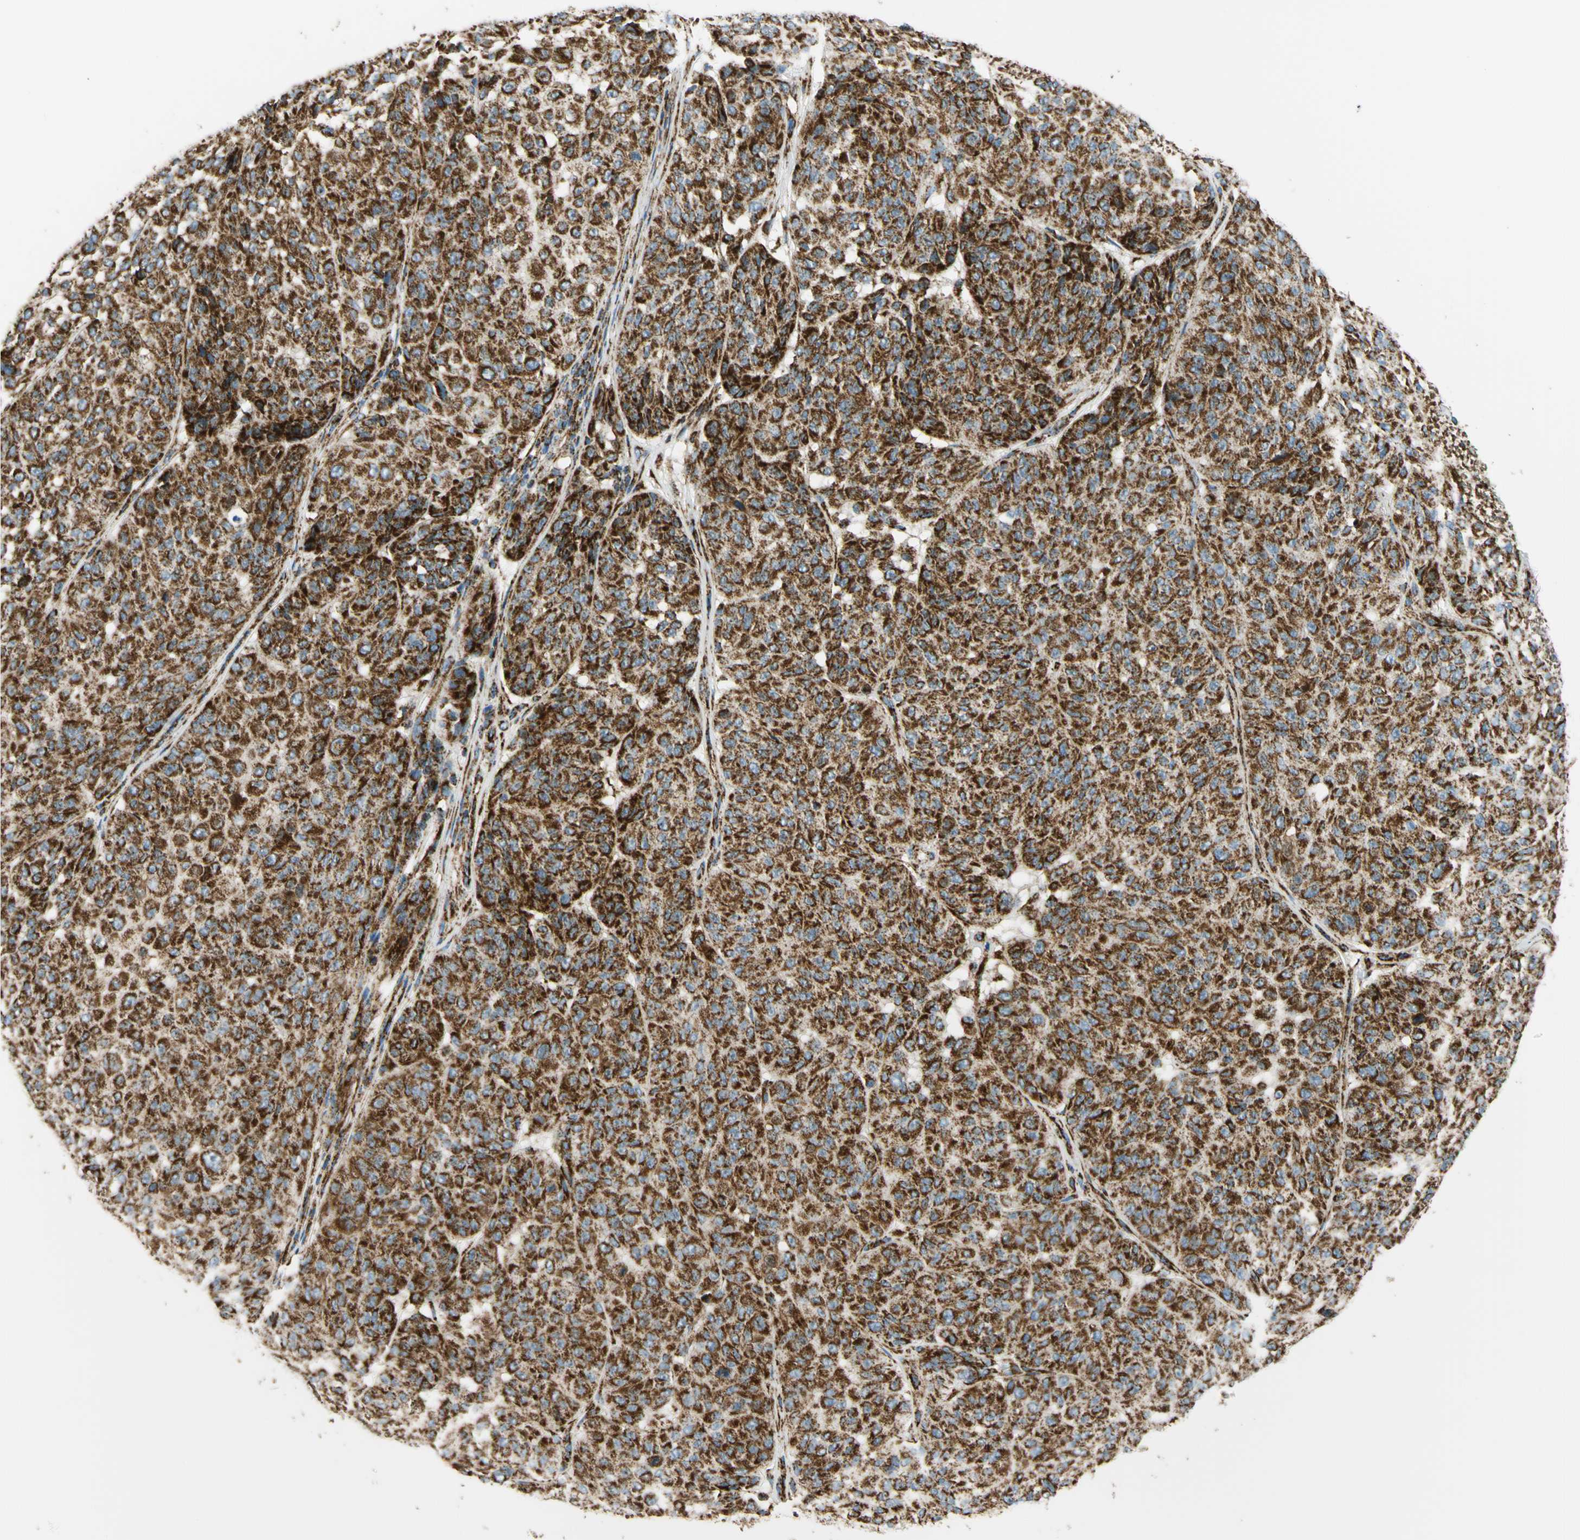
{"staining": {"intensity": "strong", "quantity": ">75%", "location": "cytoplasmic/membranous"}, "tissue": "melanoma", "cell_type": "Tumor cells", "image_type": "cancer", "snomed": [{"axis": "morphology", "description": "Malignant melanoma, NOS"}, {"axis": "topography", "description": "Skin"}], "caption": "Tumor cells demonstrate high levels of strong cytoplasmic/membranous positivity in approximately >75% of cells in melanoma.", "gene": "MAVS", "patient": {"sex": "female", "age": 46}}